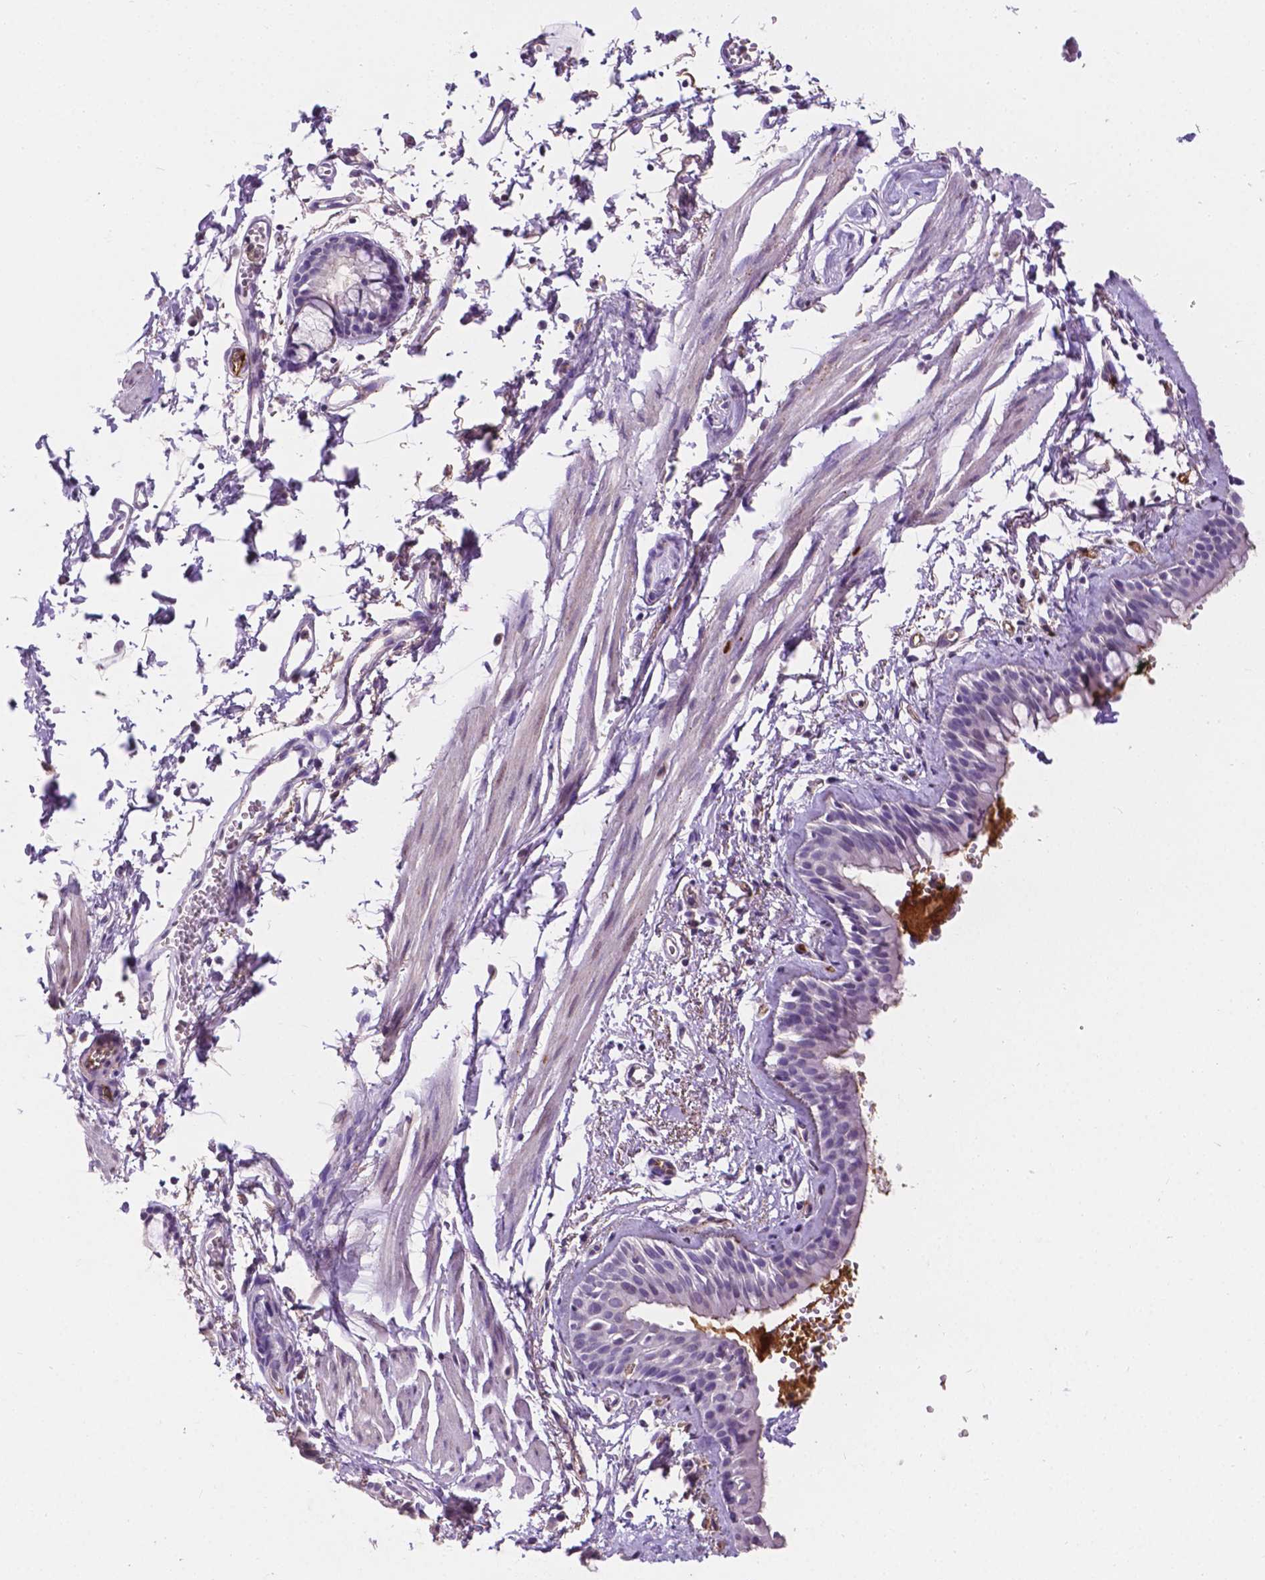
{"staining": {"intensity": "negative", "quantity": "none", "location": "none"}, "tissue": "bronchus", "cell_type": "Respiratory epithelial cells", "image_type": "normal", "snomed": [{"axis": "morphology", "description": "Normal tissue, NOS"}, {"axis": "topography", "description": "Cartilage tissue"}, {"axis": "topography", "description": "Bronchus"}], "caption": "This is a photomicrograph of immunohistochemistry (IHC) staining of normal bronchus, which shows no expression in respiratory epithelial cells.", "gene": "APOE", "patient": {"sex": "female", "age": 59}}